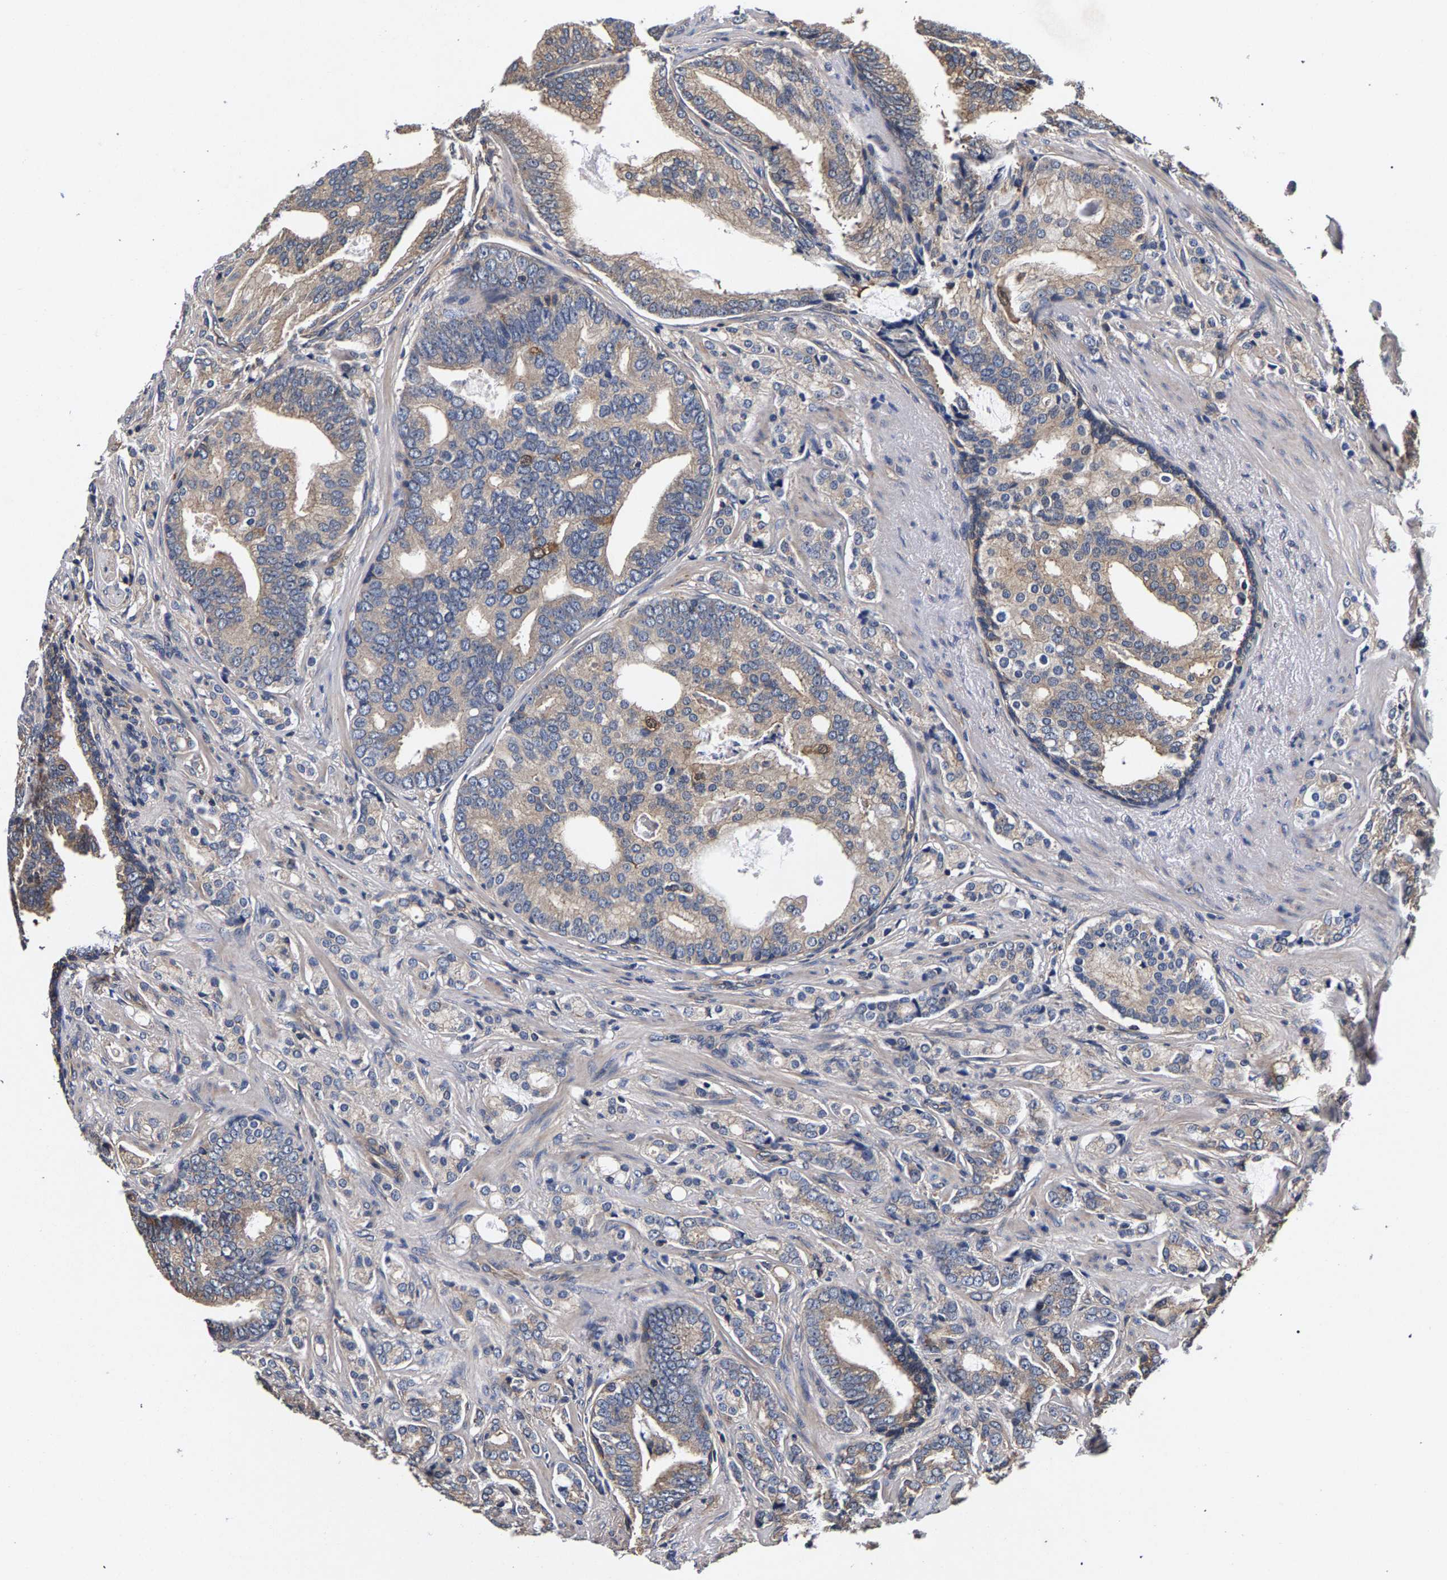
{"staining": {"intensity": "weak", "quantity": ">75%", "location": "cytoplasmic/membranous"}, "tissue": "prostate cancer", "cell_type": "Tumor cells", "image_type": "cancer", "snomed": [{"axis": "morphology", "description": "Adenocarcinoma, Low grade"}, {"axis": "topography", "description": "Prostate"}], "caption": "DAB immunohistochemical staining of prostate cancer exhibits weak cytoplasmic/membranous protein staining in about >75% of tumor cells. Immunohistochemistry (ihc) stains the protein in brown and the nuclei are stained blue.", "gene": "MARCHF7", "patient": {"sex": "male", "age": 58}}